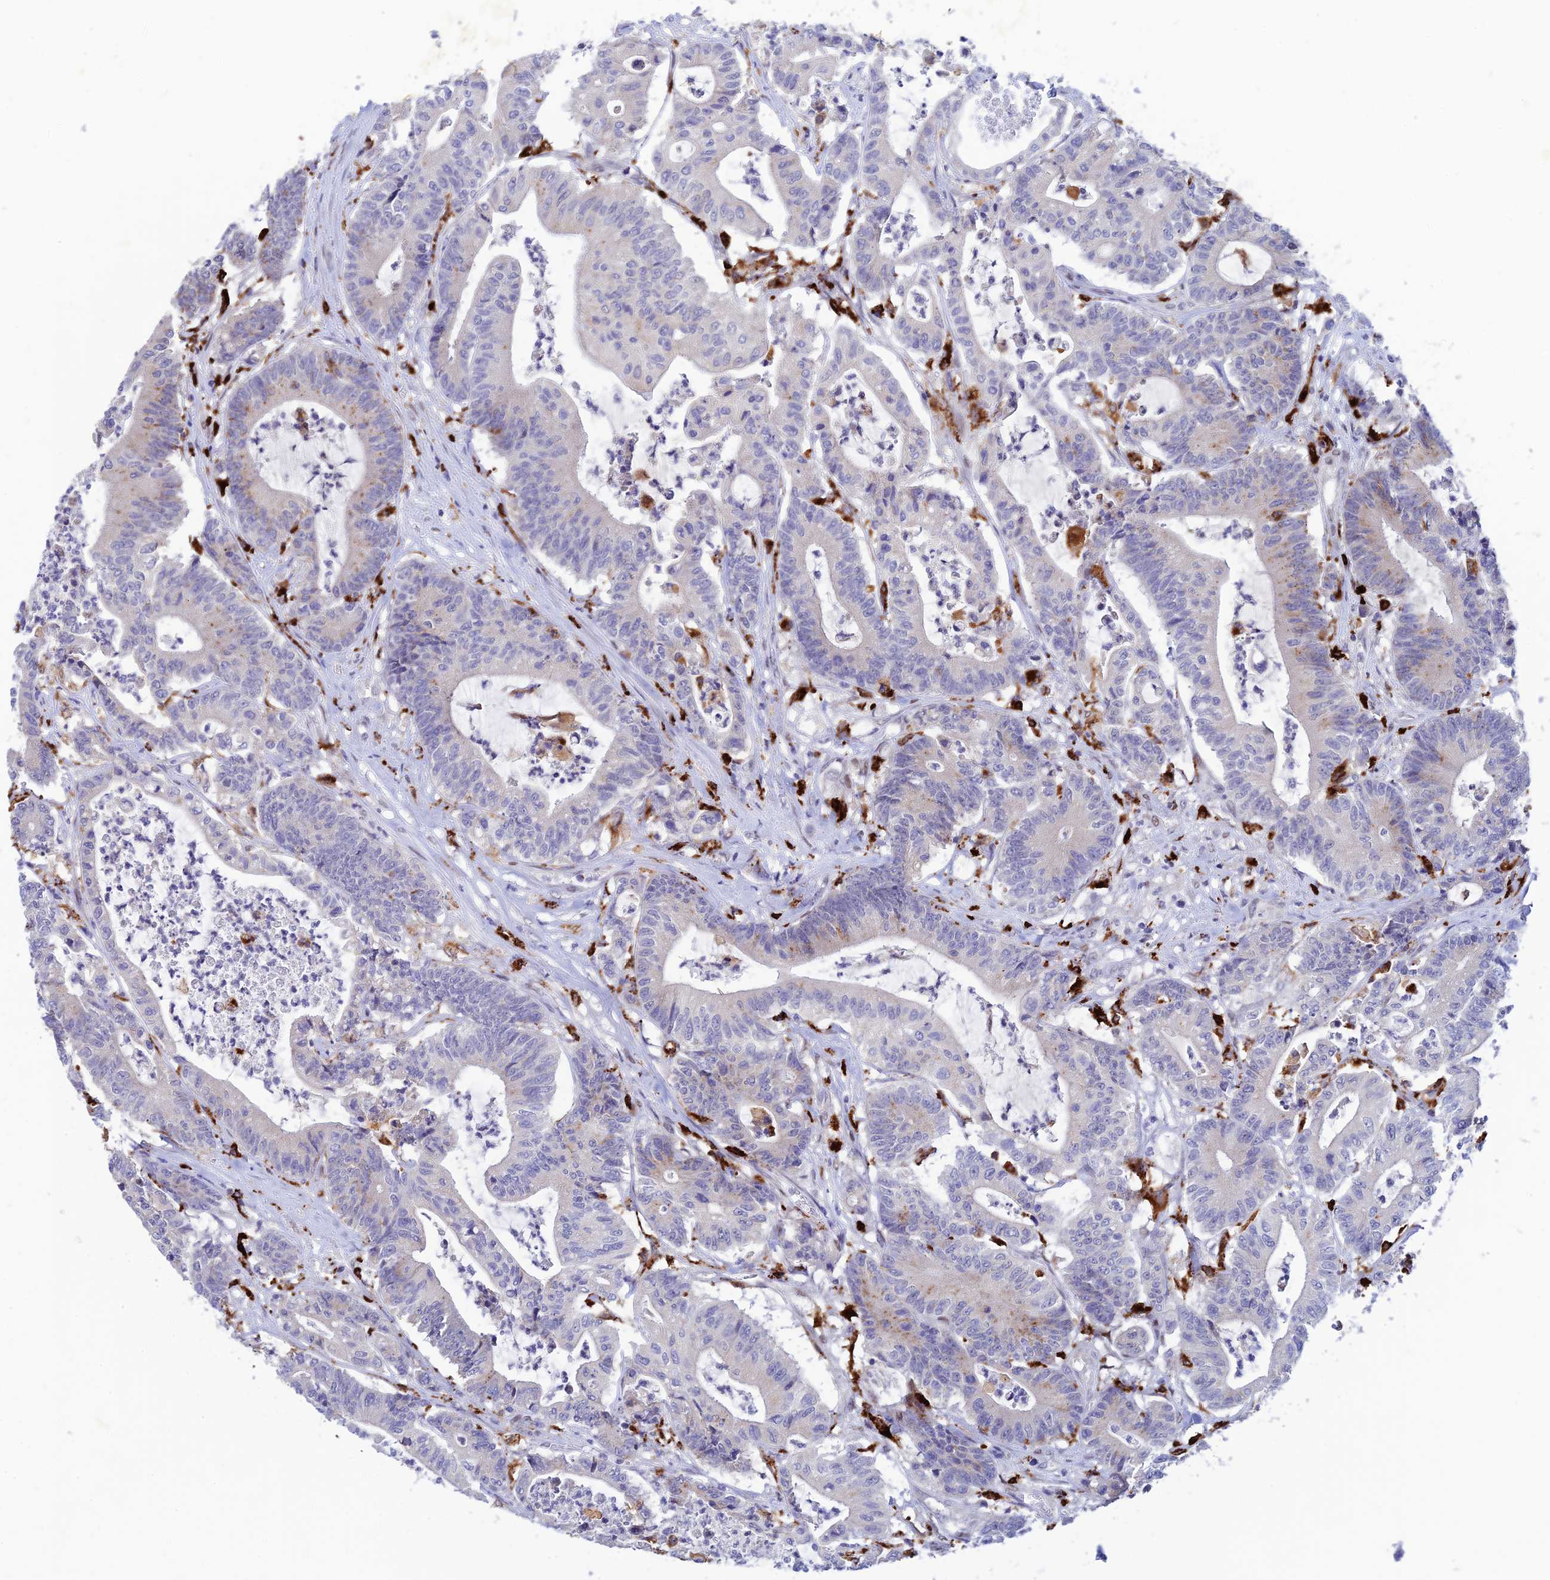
{"staining": {"intensity": "negative", "quantity": "none", "location": "none"}, "tissue": "colorectal cancer", "cell_type": "Tumor cells", "image_type": "cancer", "snomed": [{"axis": "morphology", "description": "Adenocarcinoma, NOS"}, {"axis": "topography", "description": "Colon"}], "caption": "Immunohistochemistry image of neoplastic tissue: colorectal adenocarcinoma stained with DAB (3,3'-diaminobenzidine) reveals no significant protein expression in tumor cells. (Immunohistochemistry, brightfield microscopy, high magnification).", "gene": "HIC1", "patient": {"sex": "female", "age": 84}}